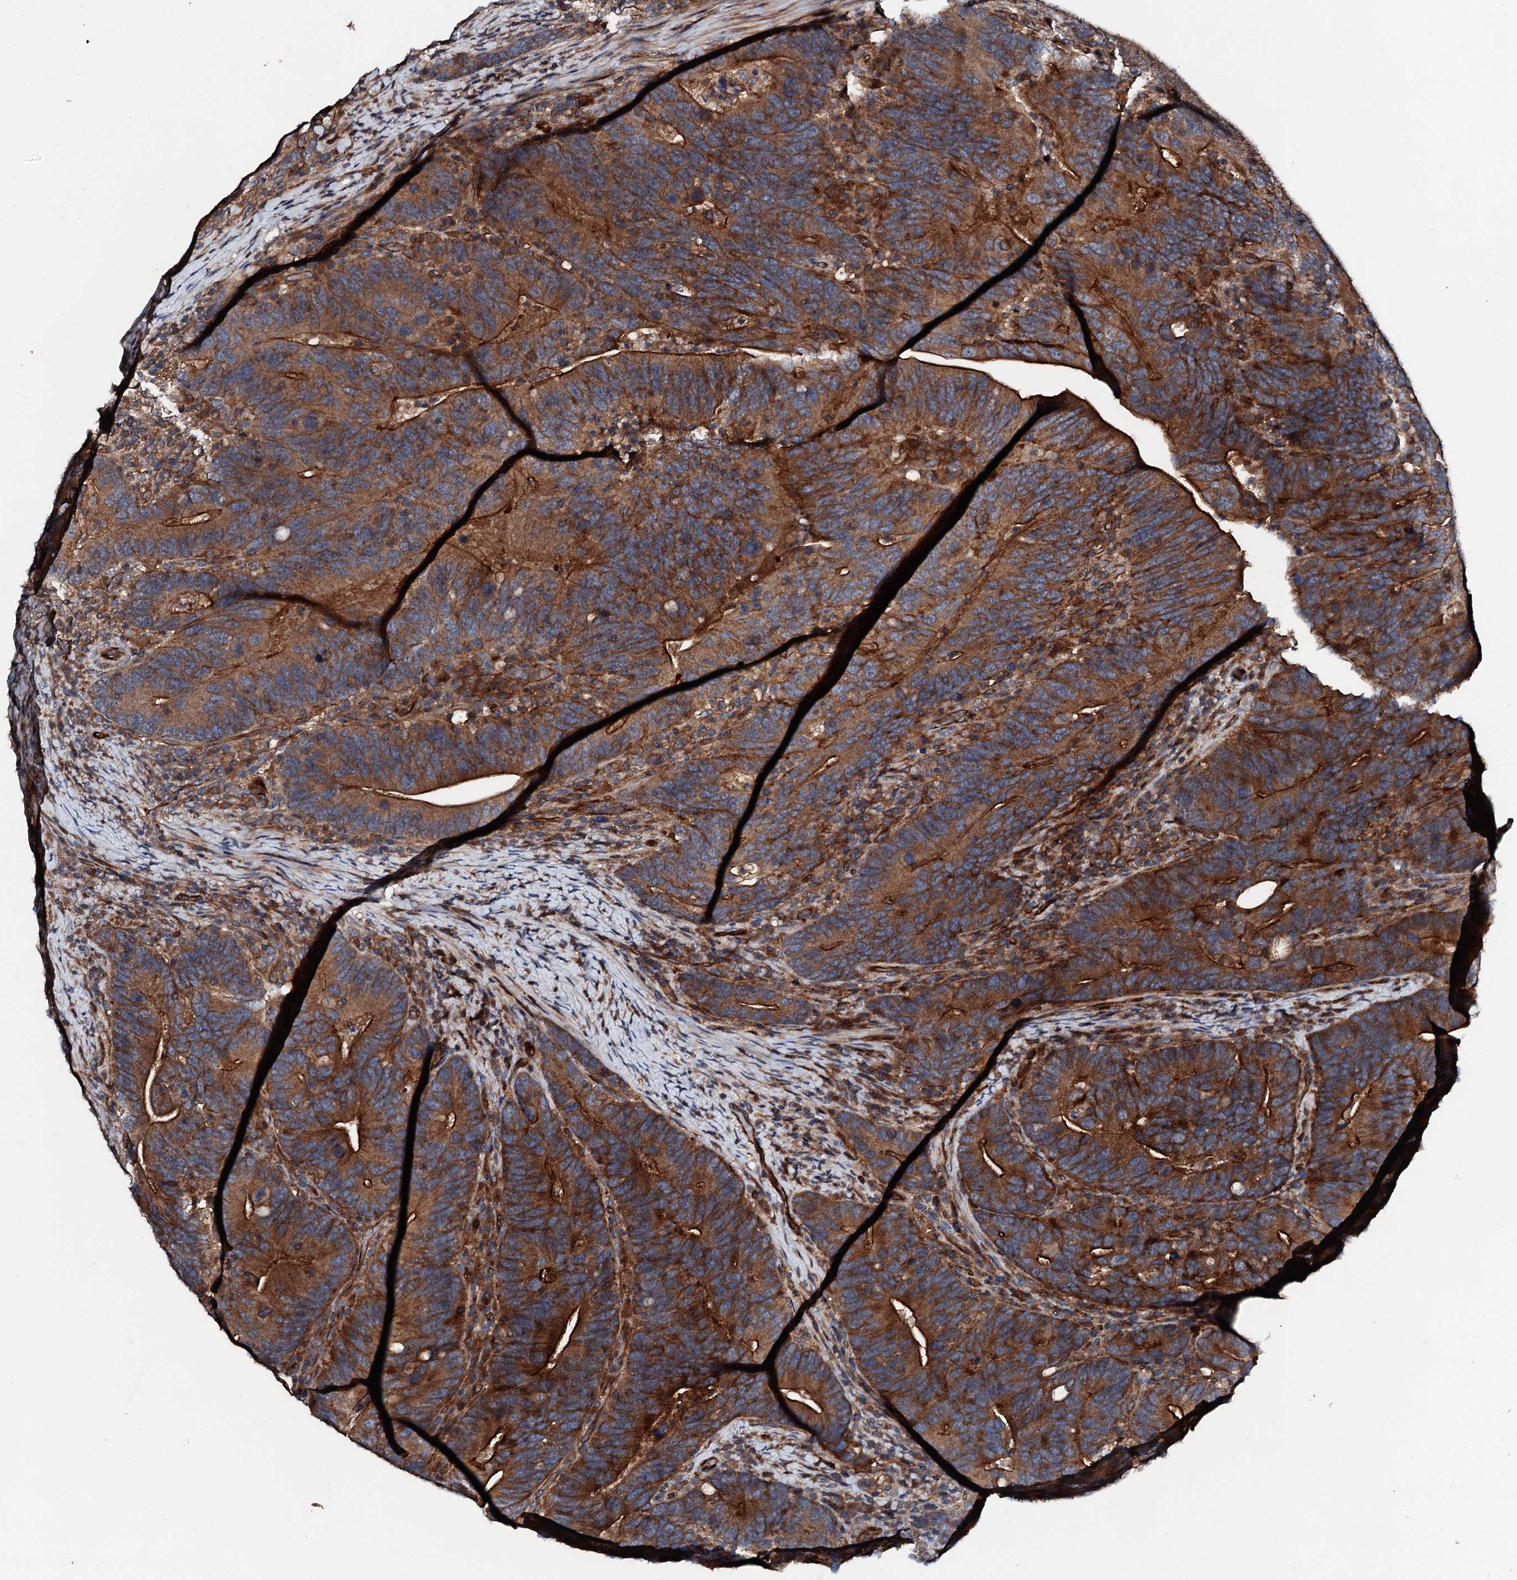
{"staining": {"intensity": "strong", "quantity": ">75%", "location": "cytoplasmic/membranous"}, "tissue": "colorectal cancer", "cell_type": "Tumor cells", "image_type": "cancer", "snomed": [{"axis": "morphology", "description": "Adenocarcinoma, NOS"}, {"axis": "topography", "description": "Colon"}], "caption": "Protein staining of adenocarcinoma (colorectal) tissue shows strong cytoplasmic/membranous expression in about >75% of tumor cells.", "gene": "FGD4", "patient": {"sex": "female", "age": 66}}